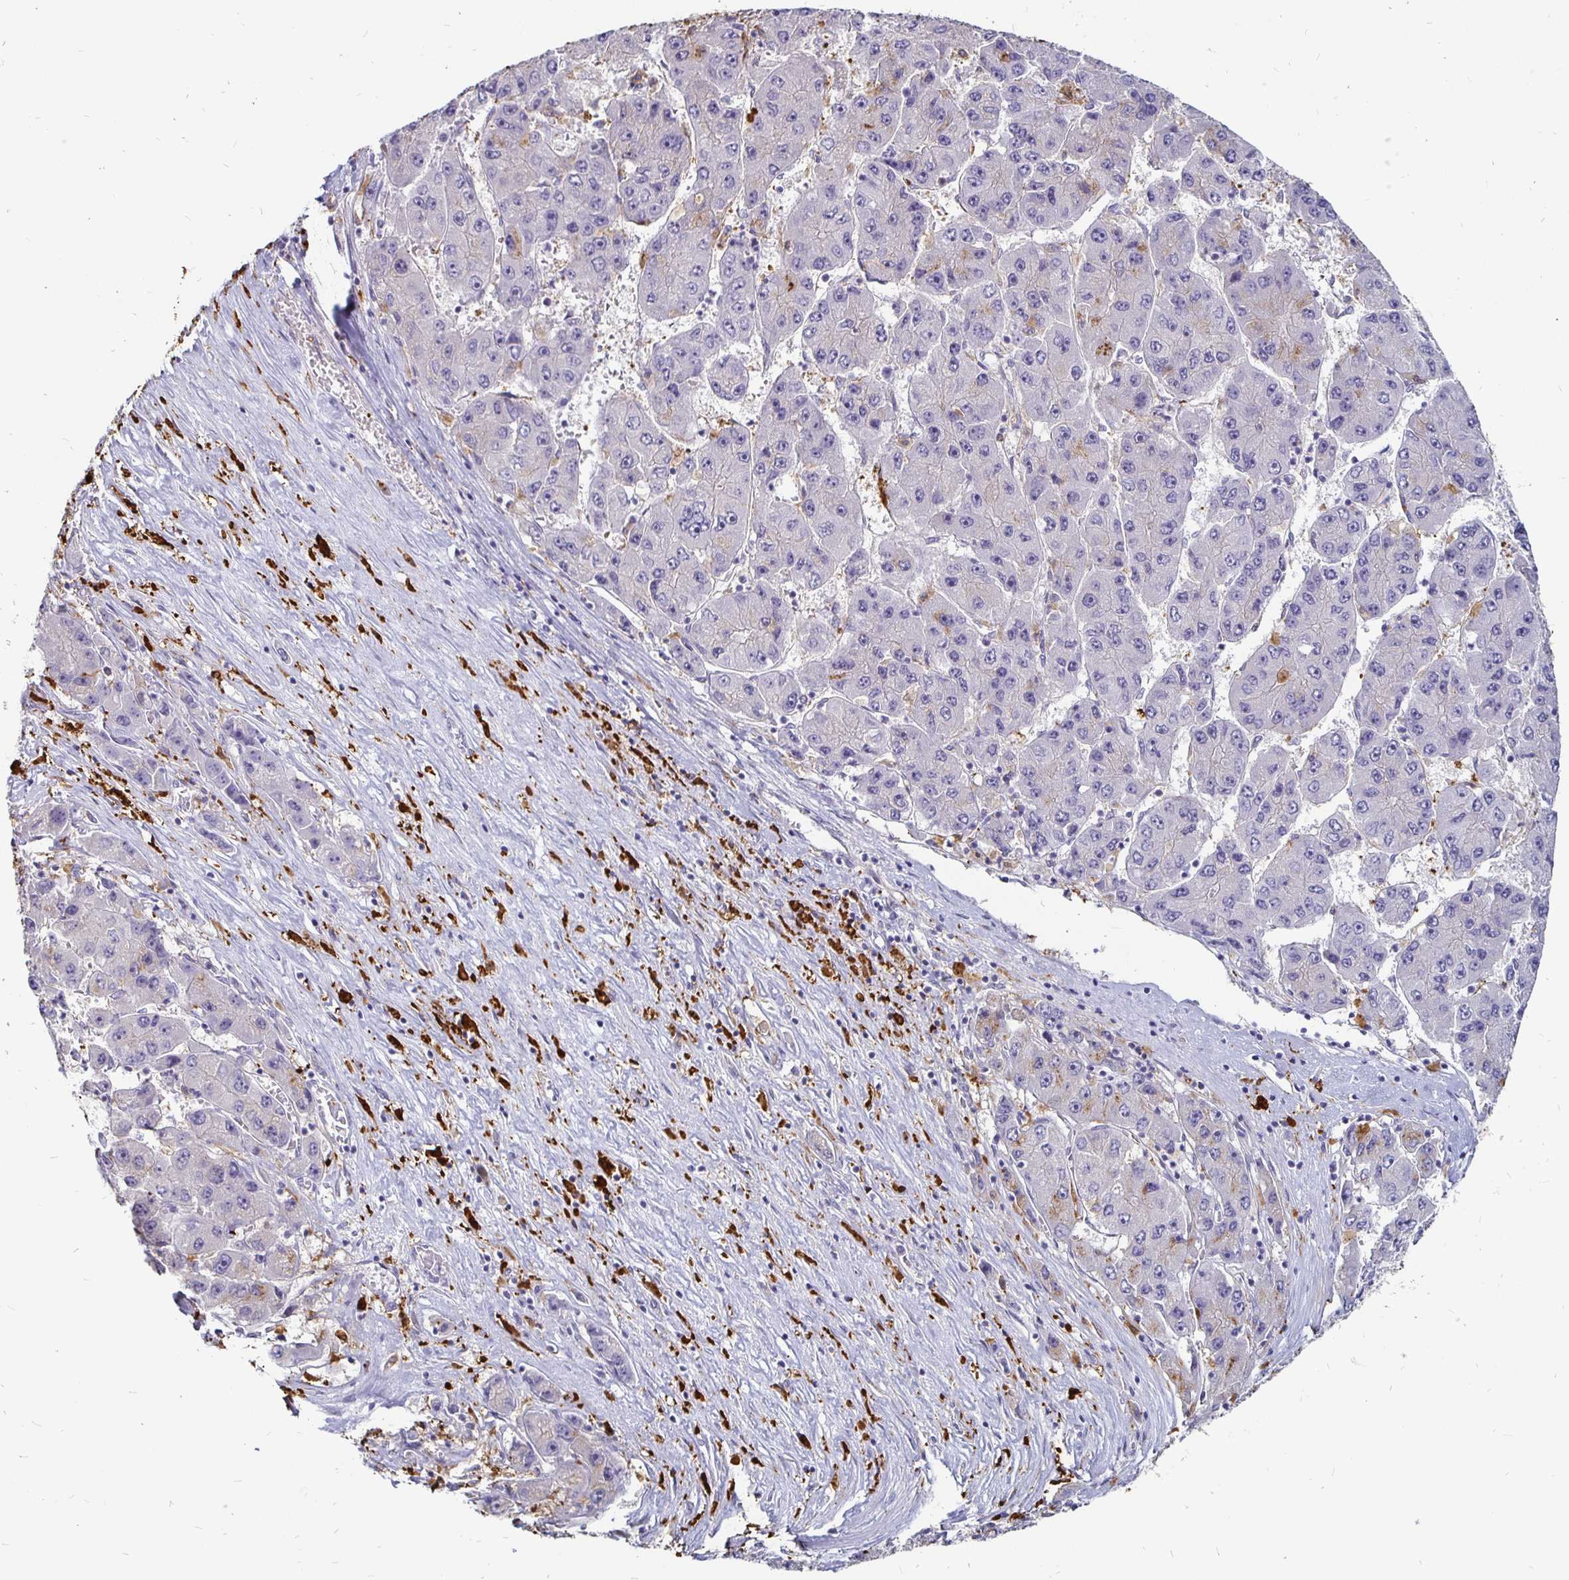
{"staining": {"intensity": "negative", "quantity": "none", "location": "none"}, "tissue": "liver cancer", "cell_type": "Tumor cells", "image_type": "cancer", "snomed": [{"axis": "morphology", "description": "Carcinoma, Hepatocellular, NOS"}, {"axis": "topography", "description": "Liver"}], "caption": "Liver cancer stained for a protein using immunohistochemistry (IHC) reveals no expression tumor cells.", "gene": "CCDC85A", "patient": {"sex": "female", "age": 61}}